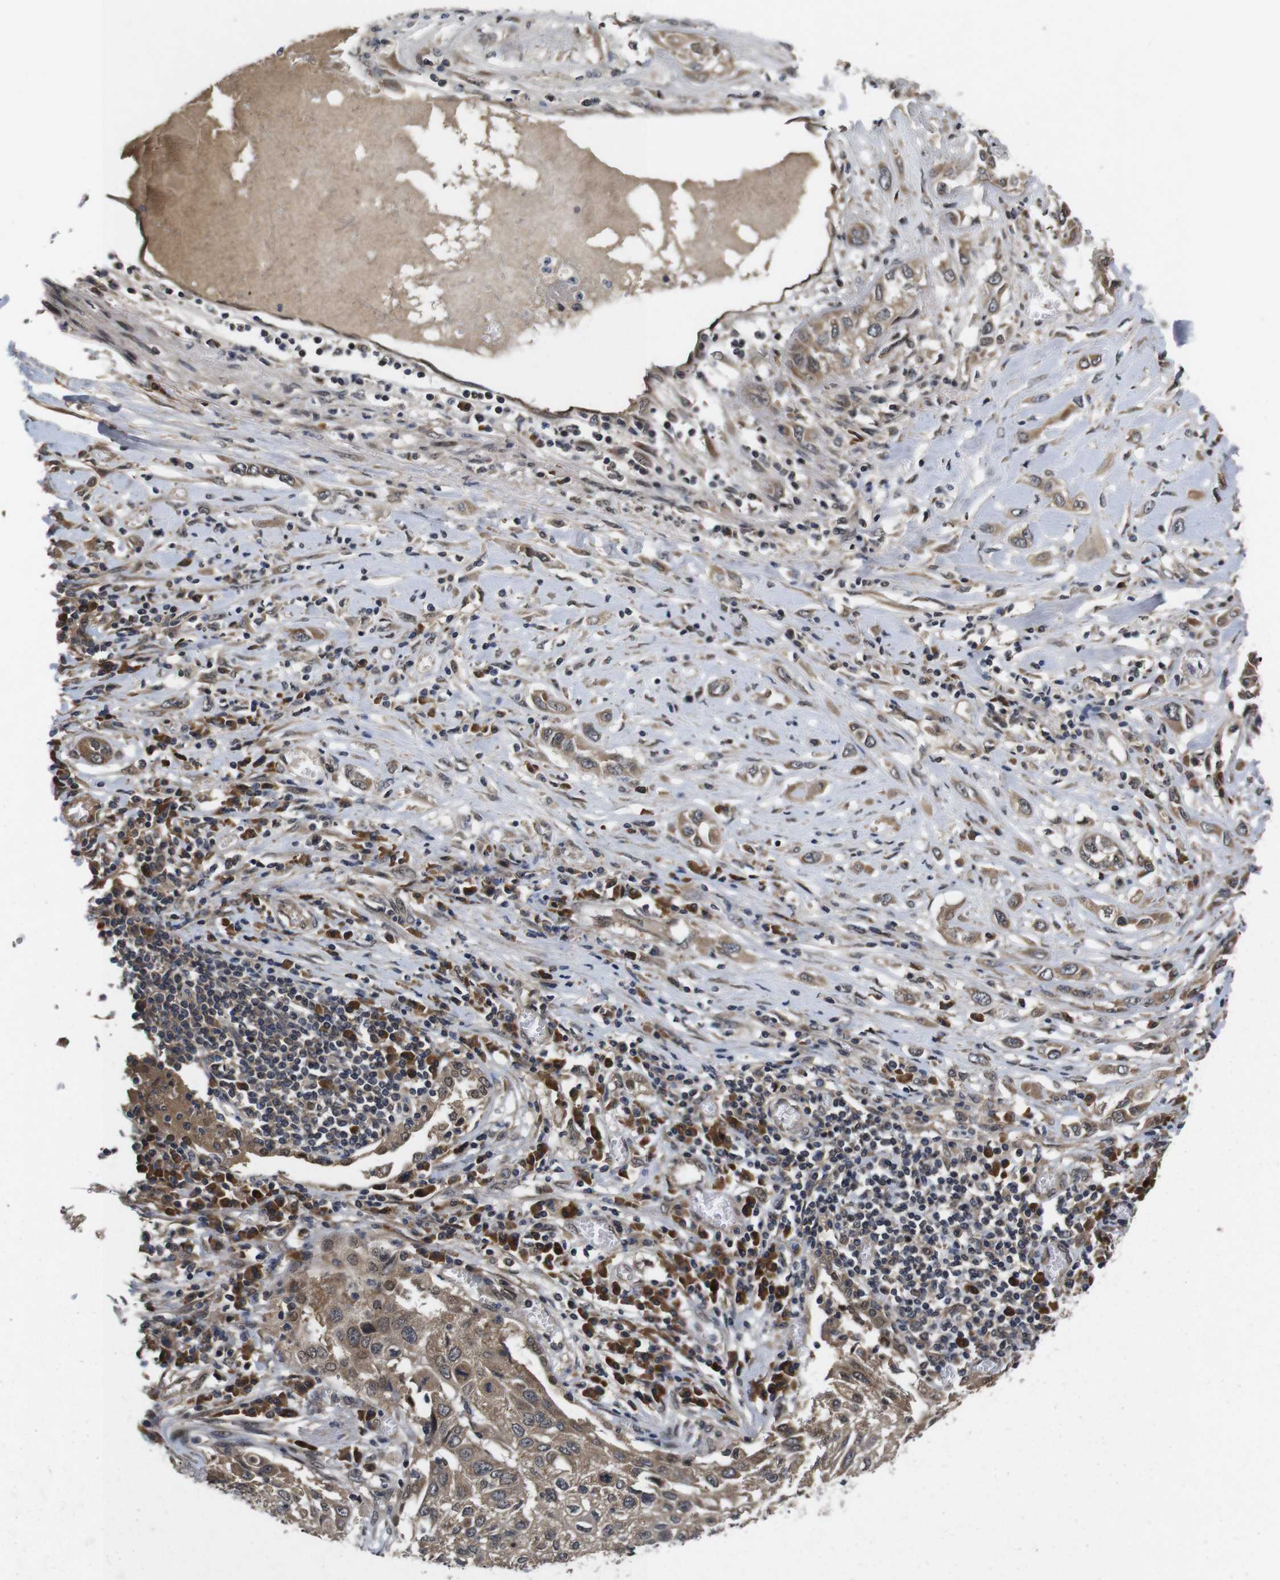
{"staining": {"intensity": "moderate", "quantity": ">75%", "location": "cytoplasmic/membranous"}, "tissue": "lung cancer", "cell_type": "Tumor cells", "image_type": "cancer", "snomed": [{"axis": "morphology", "description": "Squamous cell carcinoma, NOS"}, {"axis": "topography", "description": "Lung"}], "caption": "Approximately >75% of tumor cells in human lung cancer demonstrate moderate cytoplasmic/membranous protein staining as visualized by brown immunohistochemical staining.", "gene": "ZBTB46", "patient": {"sex": "male", "age": 71}}